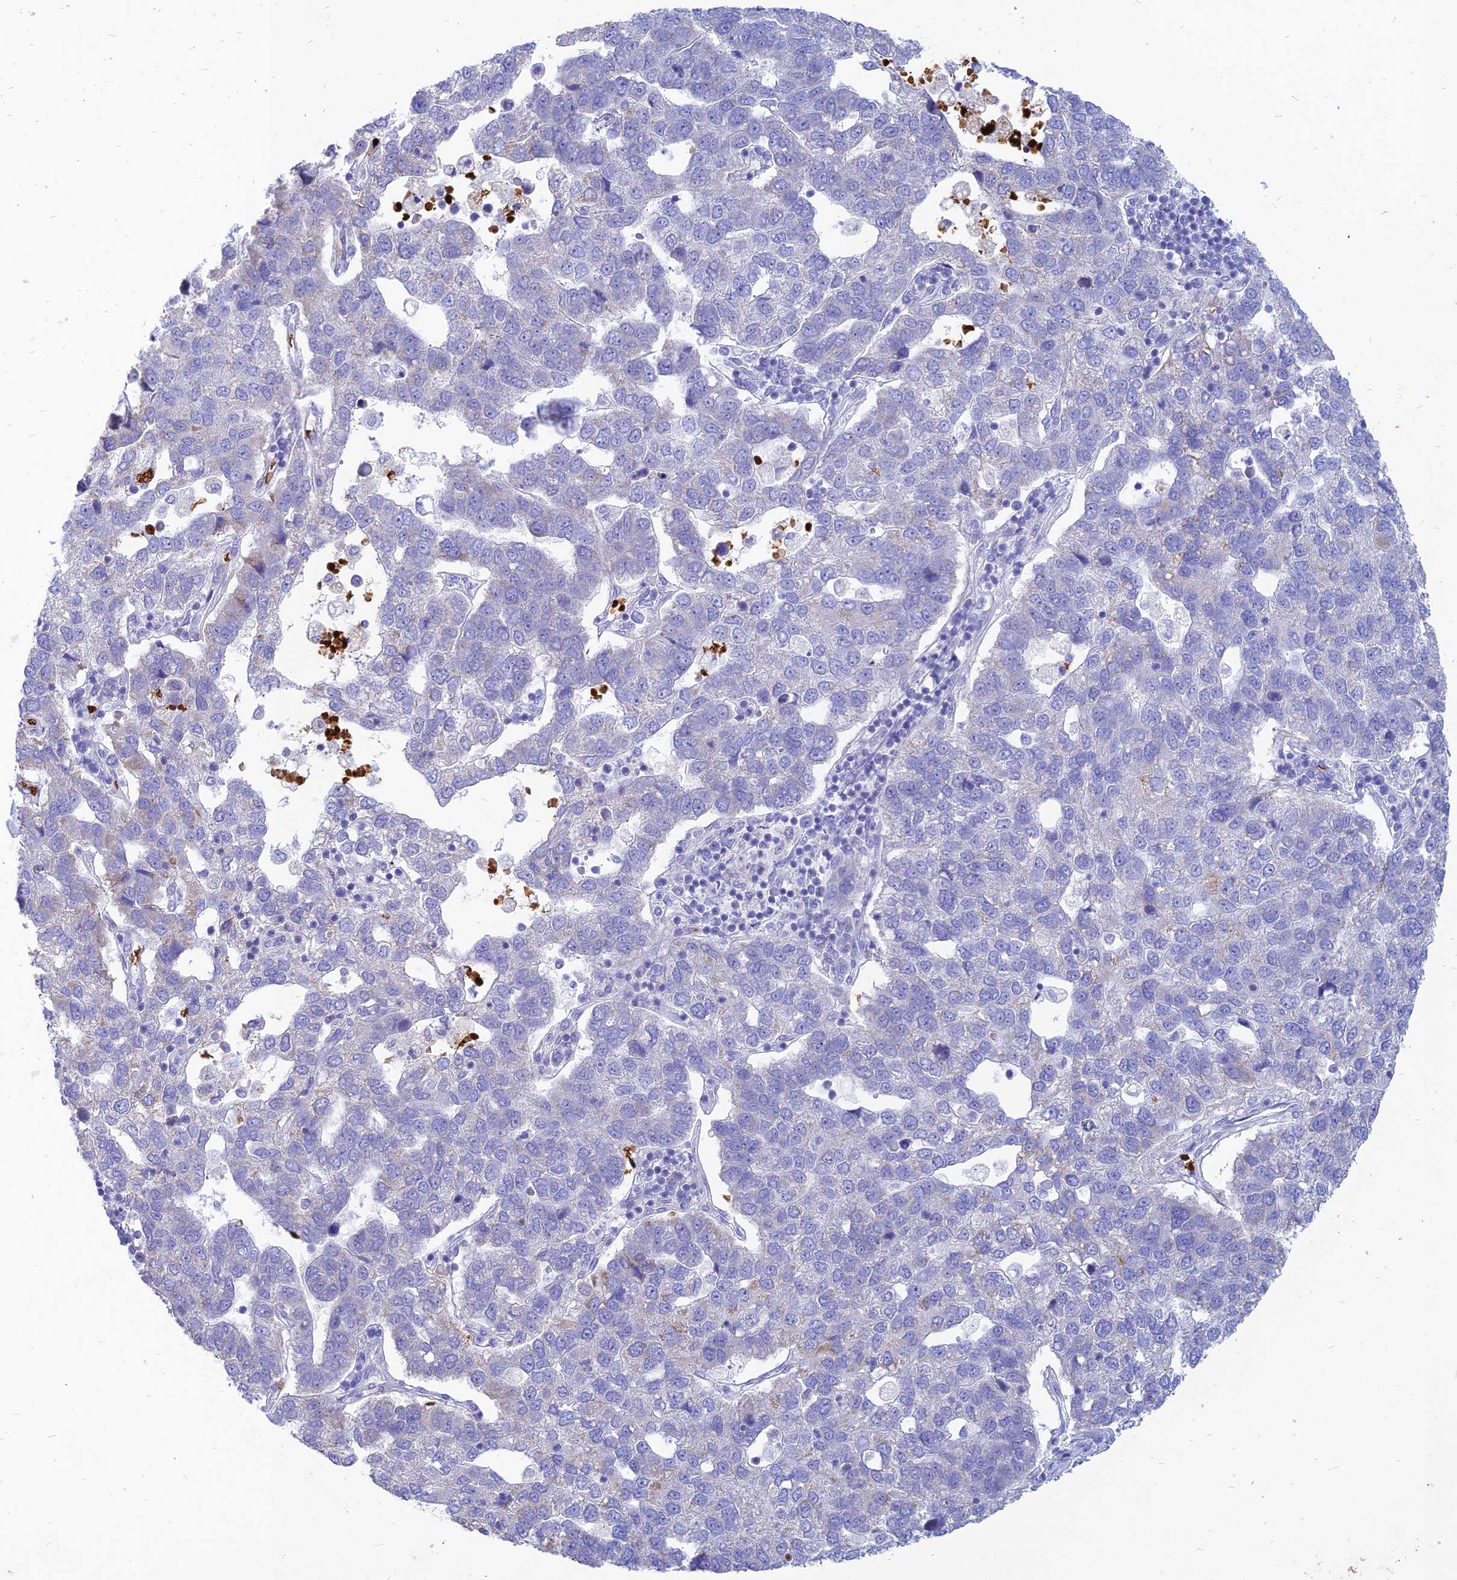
{"staining": {"intensity": "negative", "quantity": "none", "location": "none"}, "tissue": "pancreatic cancer", "cell_type": "Tumor cells", "image_type": "cancer", "snomed": [{"axis": "morphology", "description": "Adenocarcinoma, NOS"}, {"axis": "topography", "description": "Pancreas"}], "caption": "There is no significant positivity in tumor cells of pancreatic cancer (adenocarcinoma).", "gene": "HHAT", "patient": {"sex": "female", "age": 61}}